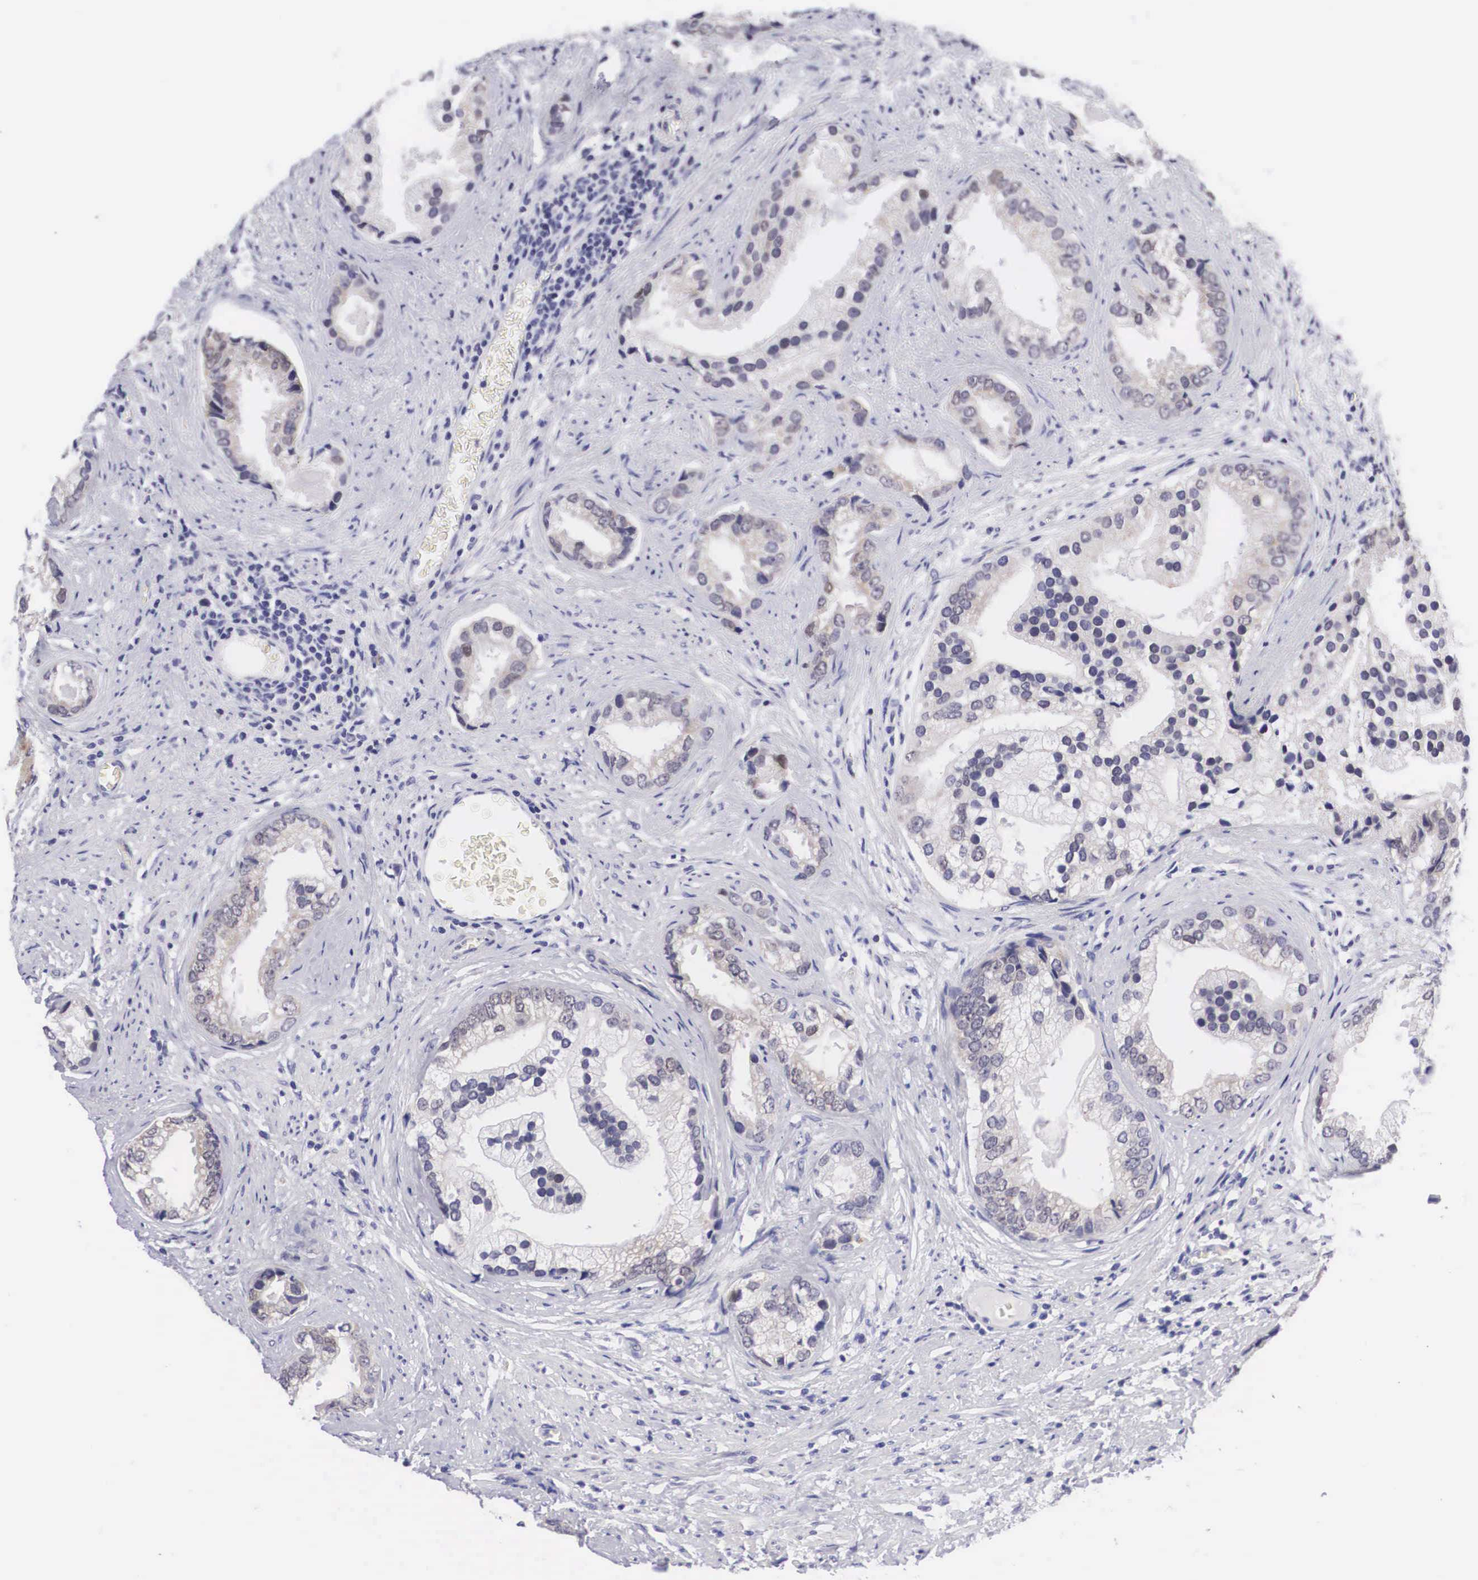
{"staining": {"intensity": "weak", "quantity": "<25%", "location": "cytoplasmic/membranous"}, "tissue": "prostate cancer", "cell_type": "Tumor cells", "image_type": "cancer", "snomed": [{"axis": "morphology", "description": "Adenocarcinoma, Medium grade"}, {"axis": "topography", "description": "Prostate"}], "caption": "Immunohistochemical staining of prostate cancer (adenocarcinoma (medium-grade)) reveals no significant staining in tumor cells.", "gene": "SOX11", "patient": {"sex": "male", "age": 65}}